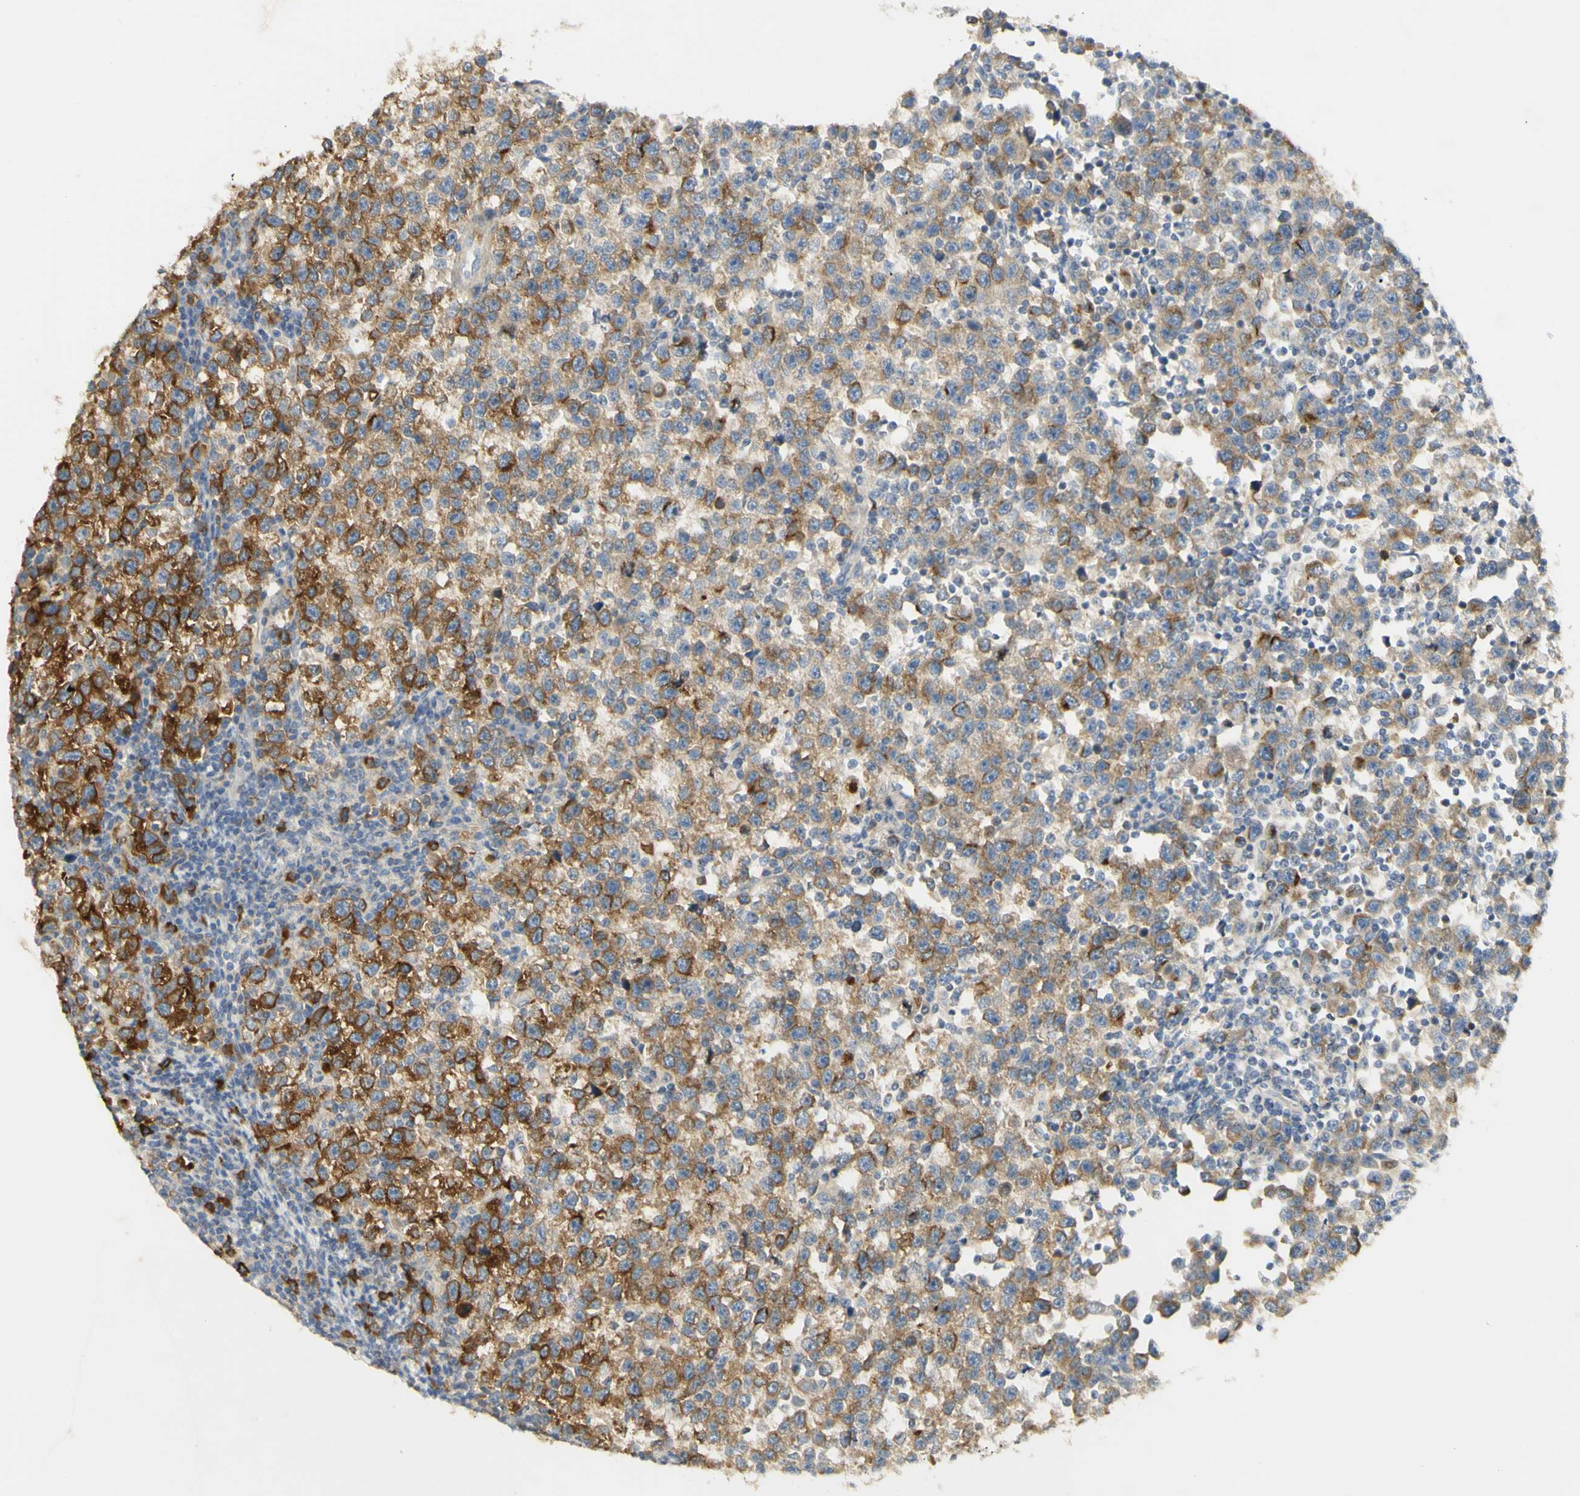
{"staining": {"intensity": "strong", "quantity": ">75%", "location": "cytoplasmic/membranous"}, "tissue": "testis cancer", "cell_type": "Tumor cells", "image_type": "cancer", "snomed": [{"axis": "morphology", "description": "Seminoma, NOS"}, {"axis": "topography", "description": "Testis"}], "caption": "Testis seminoma stained for a protein shows strong cytoplasmic/membranous positivity in tumor cells.", "gene": "KIF11", "patient": {"sex": "male", "age": 43}}